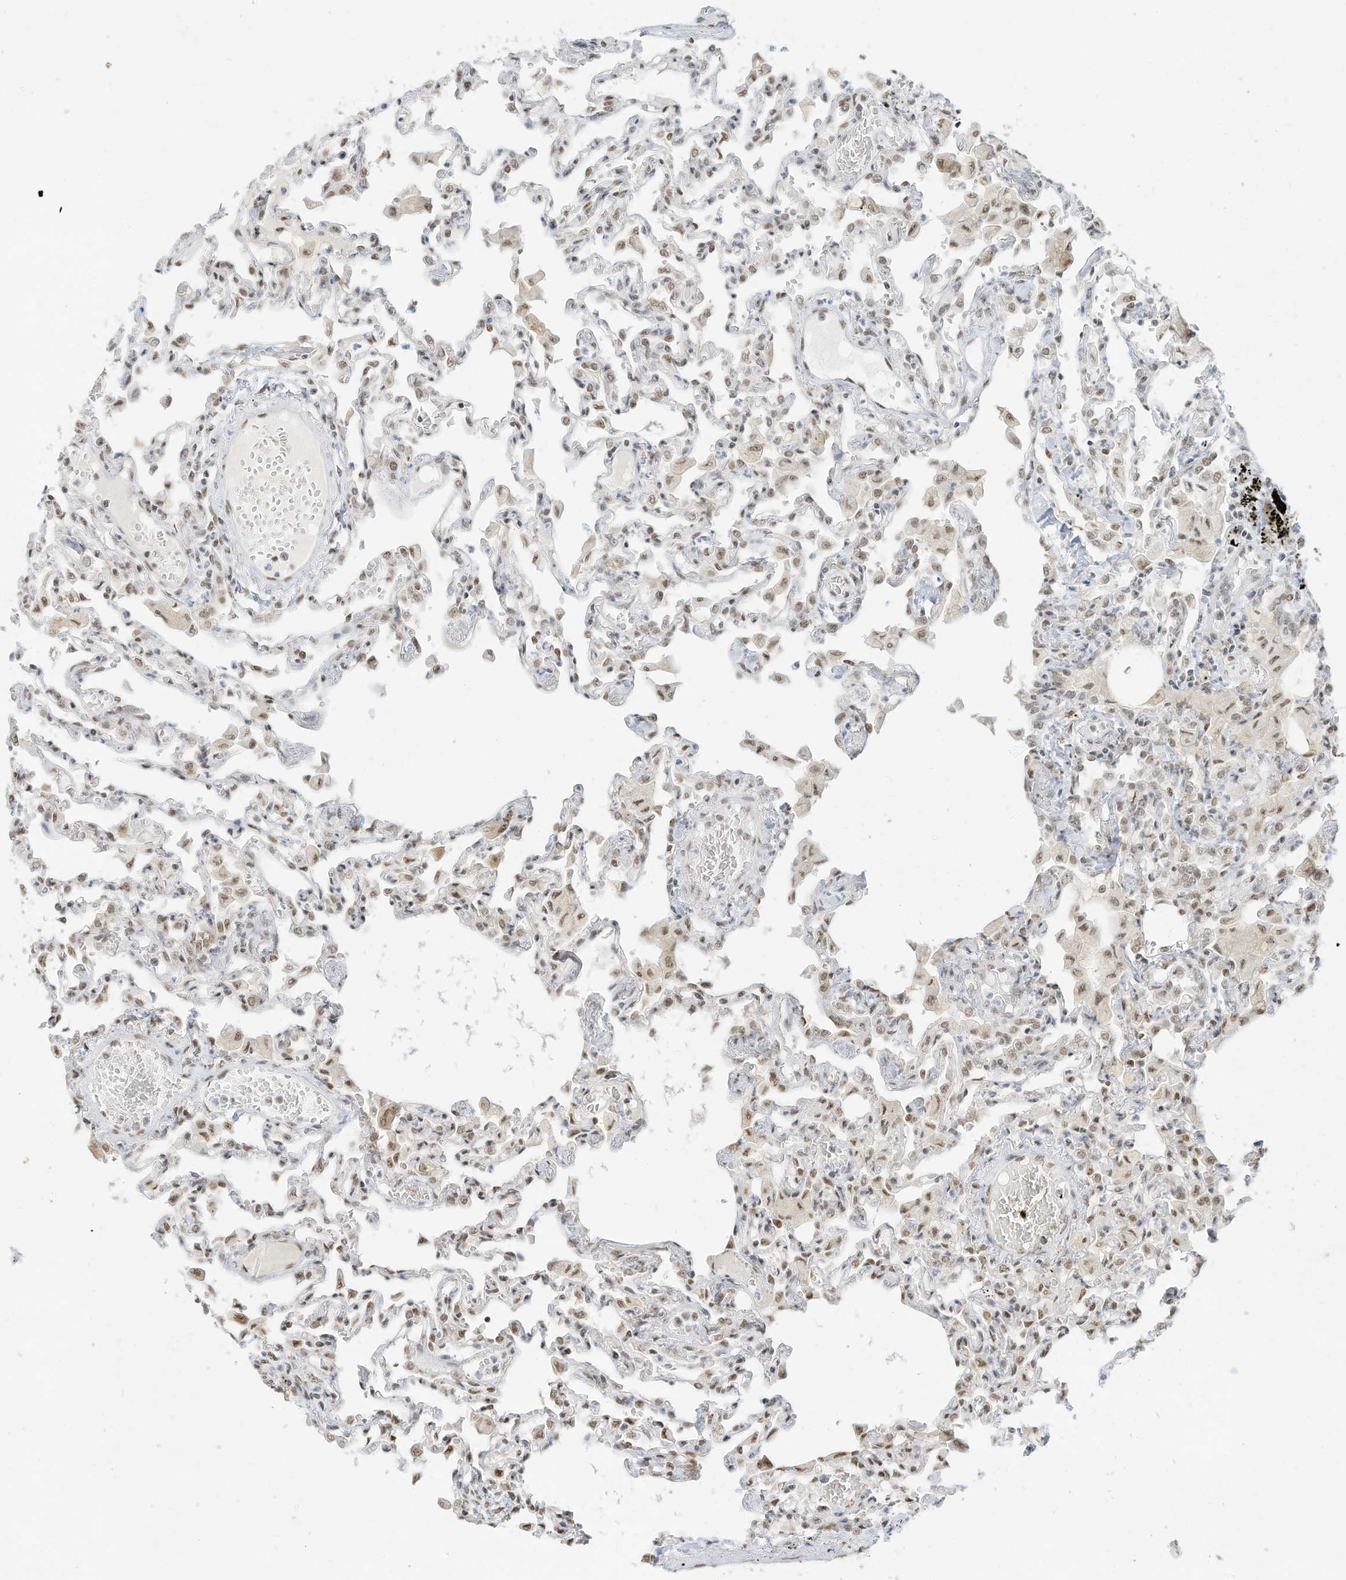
{"staining": {"intensity": "moderate", "quantity": "25%-75%", "location": "nuclear"}, "tissue": "lung", "cell_type": "Alveolar cells", "image_type": "normal", "snomed": [{"axis": "morphology", "description": "Normal tissue, NOS"}, {"axis": "topography", "description": "Bronchus"}, {"axis": "topography", "description": "Lung"}], "caption": "Lung stained with immunohistochemistry displays moderate nuclear staining in about 25%-75% of alveolar cells.", "gene": "NHSL1", "patient": {"sex": "female", "age": 49}}